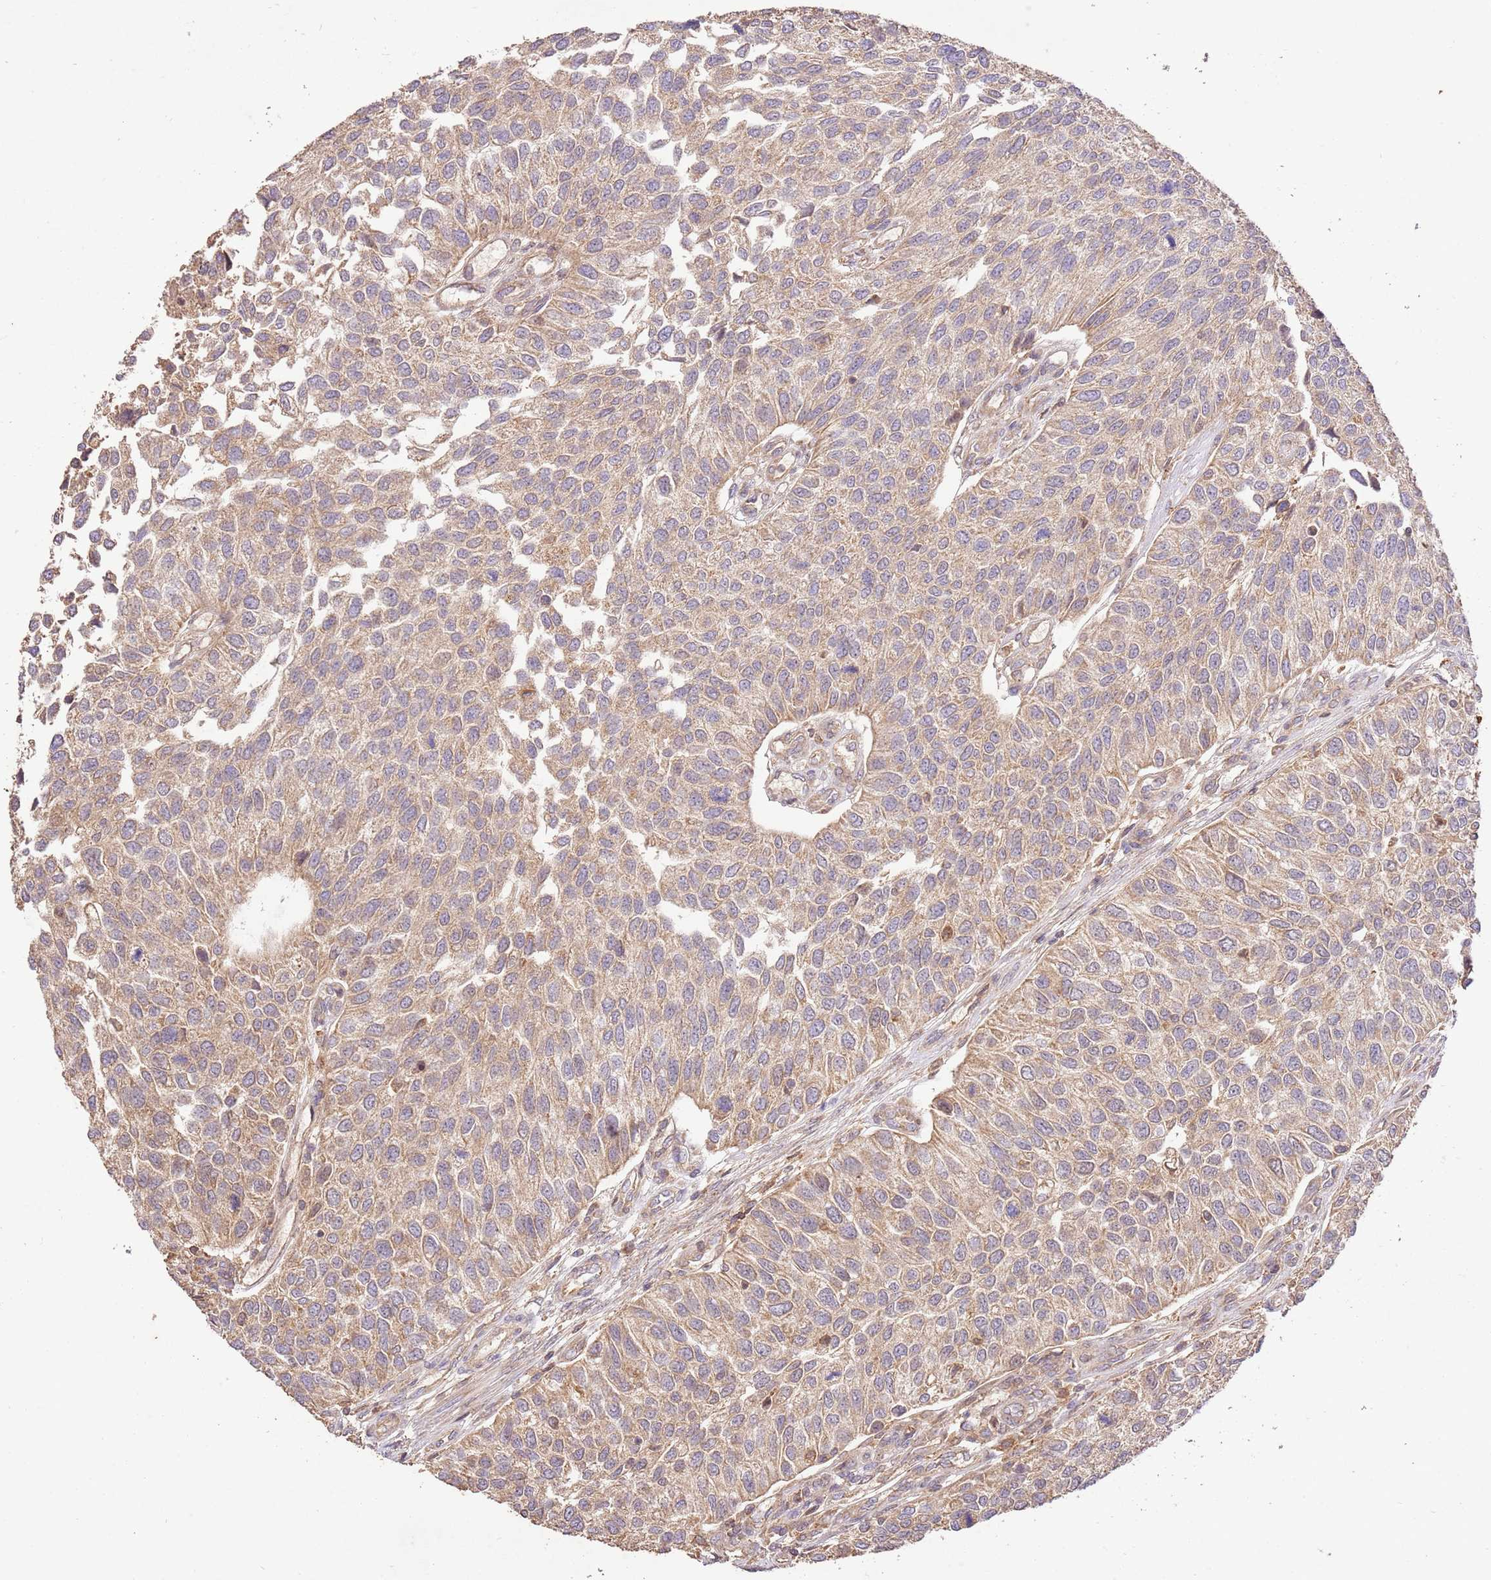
{"staining": {"intensity": "moderate", "quantity": ">75%", "location": "cytoplasmic/membranous"}, "tissue": "urothelial cancer", "cell_type": "Tumor cells", "image_type": "cancer", "snomed": [{"axis": "morphology", "description": "Urothelial carcinoma, NOS"}, {"axis": "topography", "description": "Urinary bladder"}], "caption": "An image of urothelial cancer stained for a protein reveals moderate cytoplasmic/membranous brown staining in tumor cells.", "gene": "LRRC28", "patient": {"sex": "male", "age": 55}}